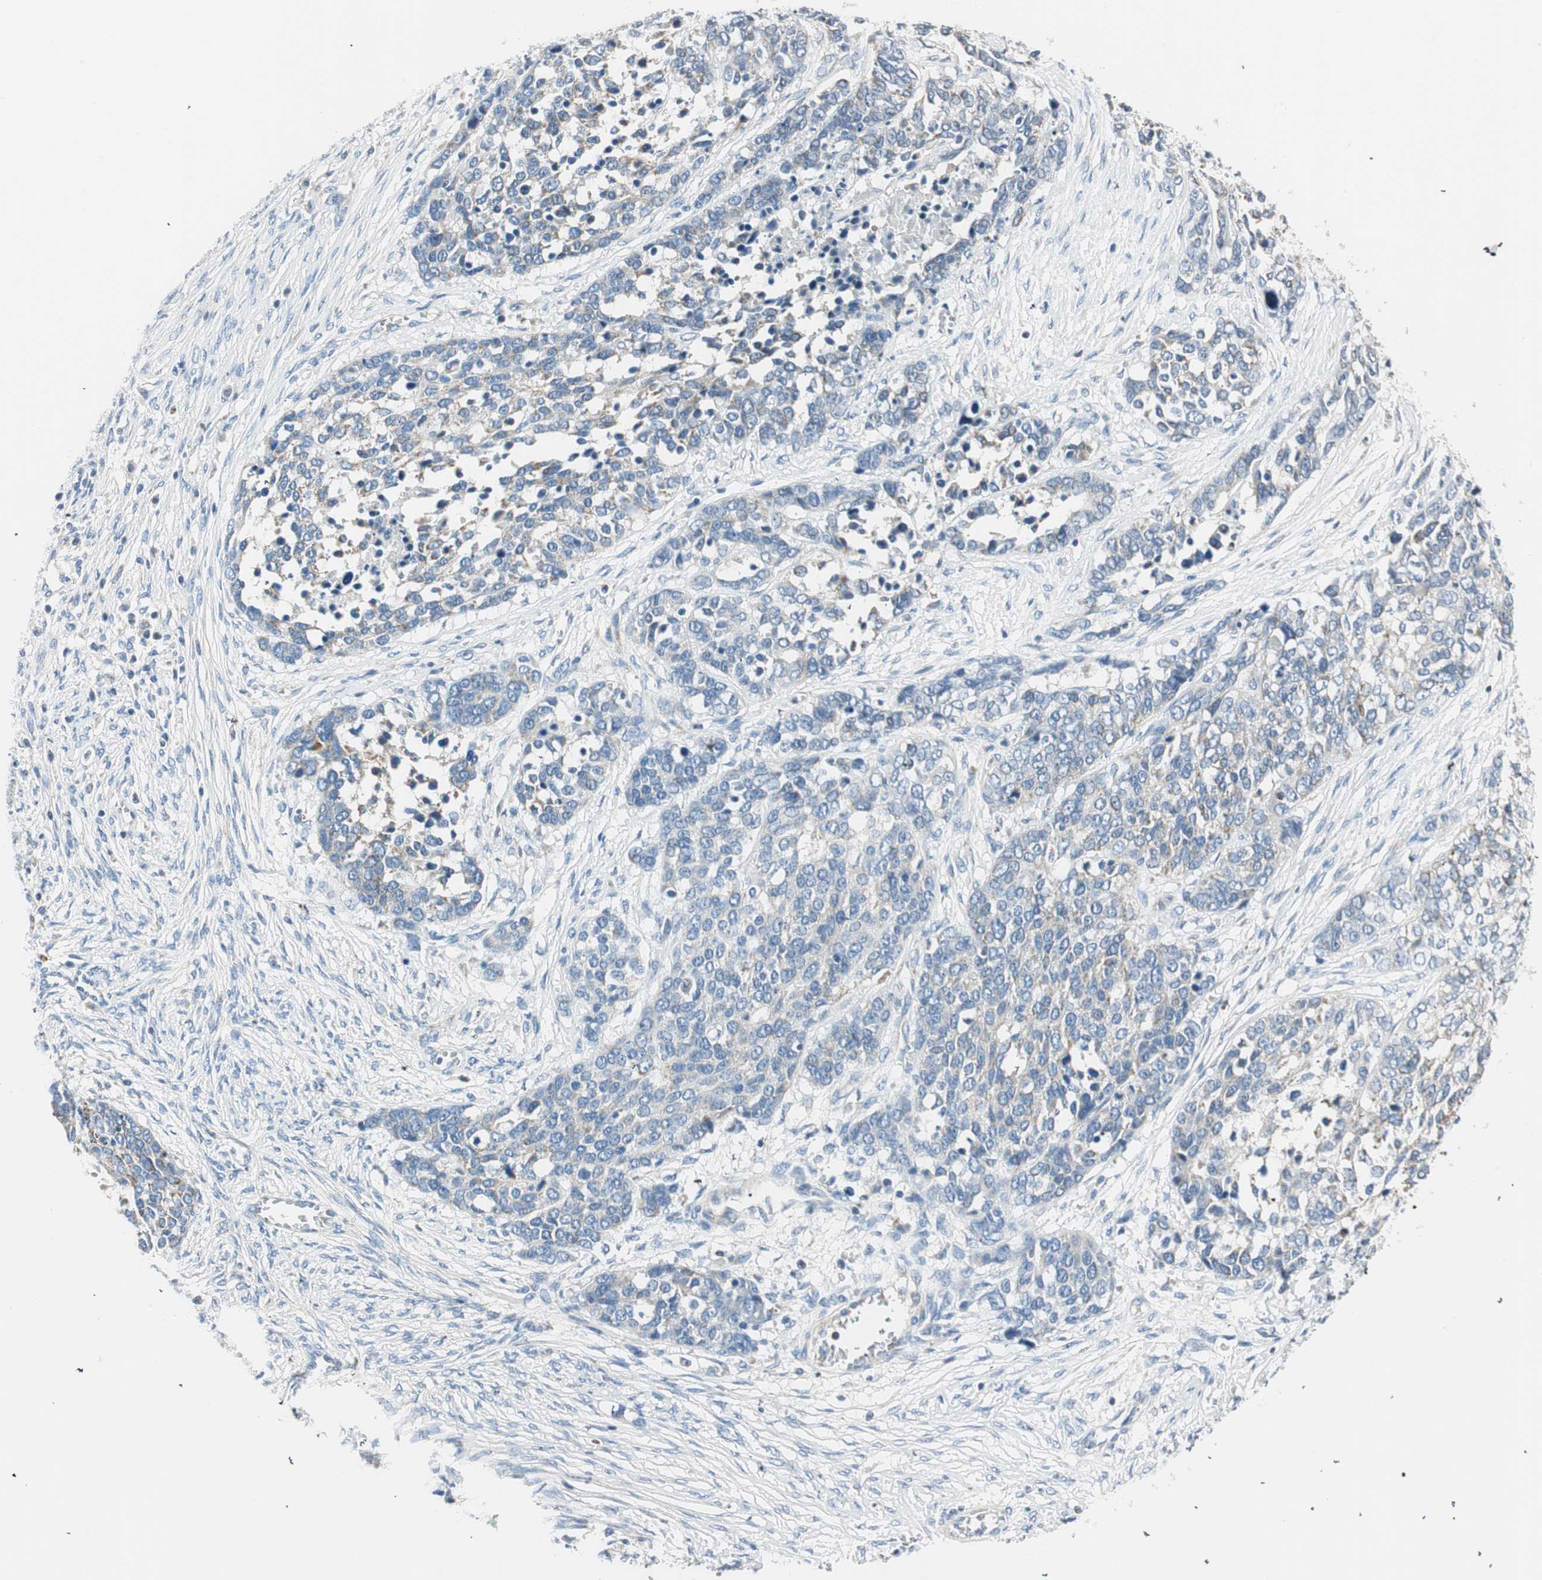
{"staining": {"intensity": "moderate", "quantity": "25%-75%", "location": "cytoplasmic/membranous"}, "tissue": "ovarian cancer", "cell_type": "Tumor cells", "image_type": "cancer", "snomed": [{"axis": "morphology", "description": "Cystadenocarcinoma, serous, NOS"}, {"axis": "topography", "description": "Ovary"}], "caption": "Brown immunohistochemical staining in serous cystadenocarcinoma (ovarian) demonstrates moderate cytoplasmic/membranous staining in approximately 25%-75% of tumor cells.", "gene": "RORB", "patient": {"sex": "female", "age": 44}}